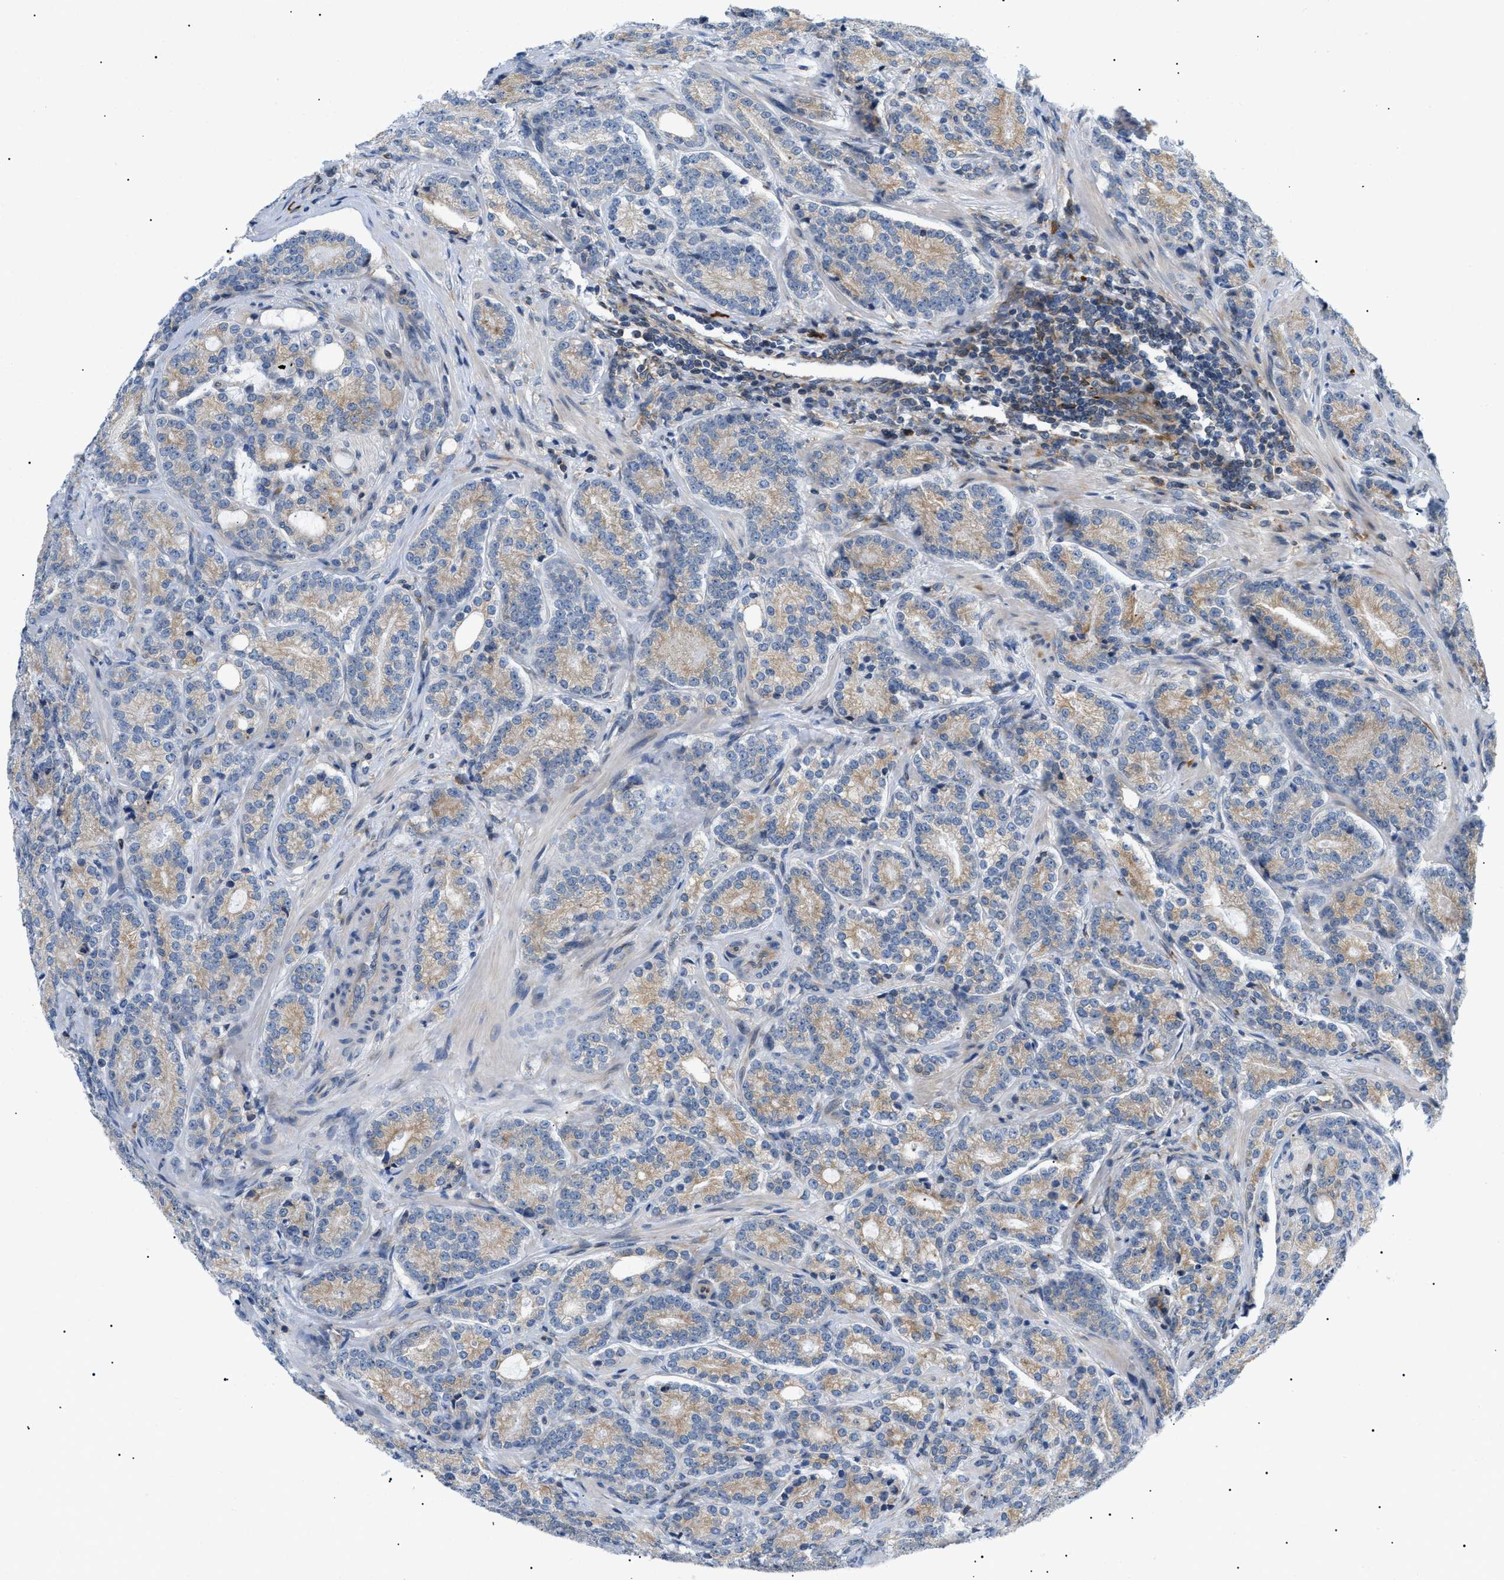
{"staining": {"intensity": "moderate", "quantity": ">75%", "location": "cytoplasmic/membranous"}, "tissue": "prostate cancer", "cell_type": "Tumor cells", "image_type": "cancer", "snomed": [{"axis": "morphology", "description": "Adenocarcinoma, High grade"}, {"axis": "topography", "description": "Prostate"}], "caption": "Human adenocarcinoma (high-grade) (prostate) stained with a protein marker demonstrates moderate staining in tumor cells.", "gene": "DERL1", "patient": {"sex": "male", "age": 61}}